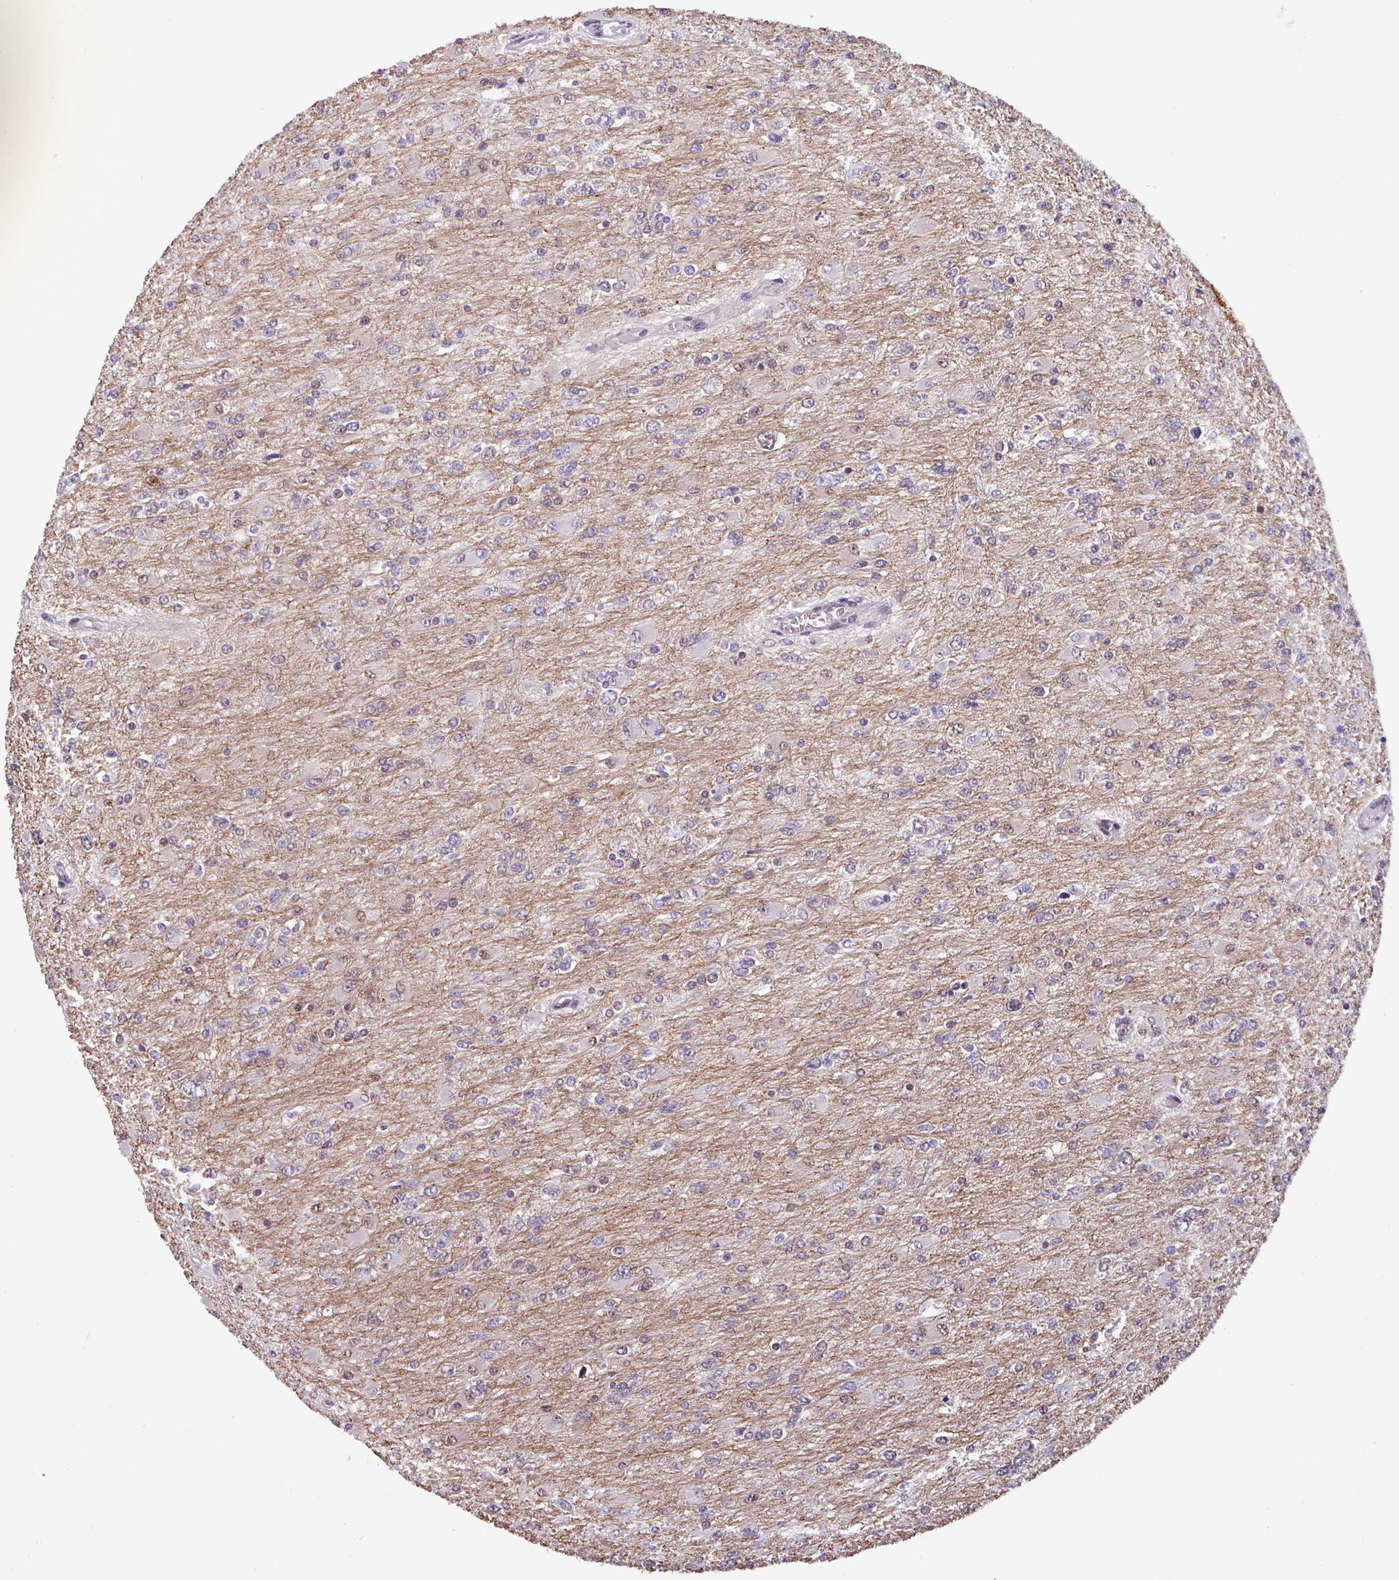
{"staining": {"intensity": "weak", "quantity": "25%-75%", "location": "nuclear"}, "tissue": "glioma", "cell_type": "Tumor cells", "image_type": "cancer", "snomed": [{"axis": "morphology", "description": "Glioma, malignant, High grade"}, {"axis": "topography", "description": "Cerebral cortex"}], "caption": "This is an image of IHC staining of malignant high-grade glioma, which shows weak staining in the nuclear of tumor cells.", "gene": "NPFFR1", "patient": {"sex": "female", "age": 36}}